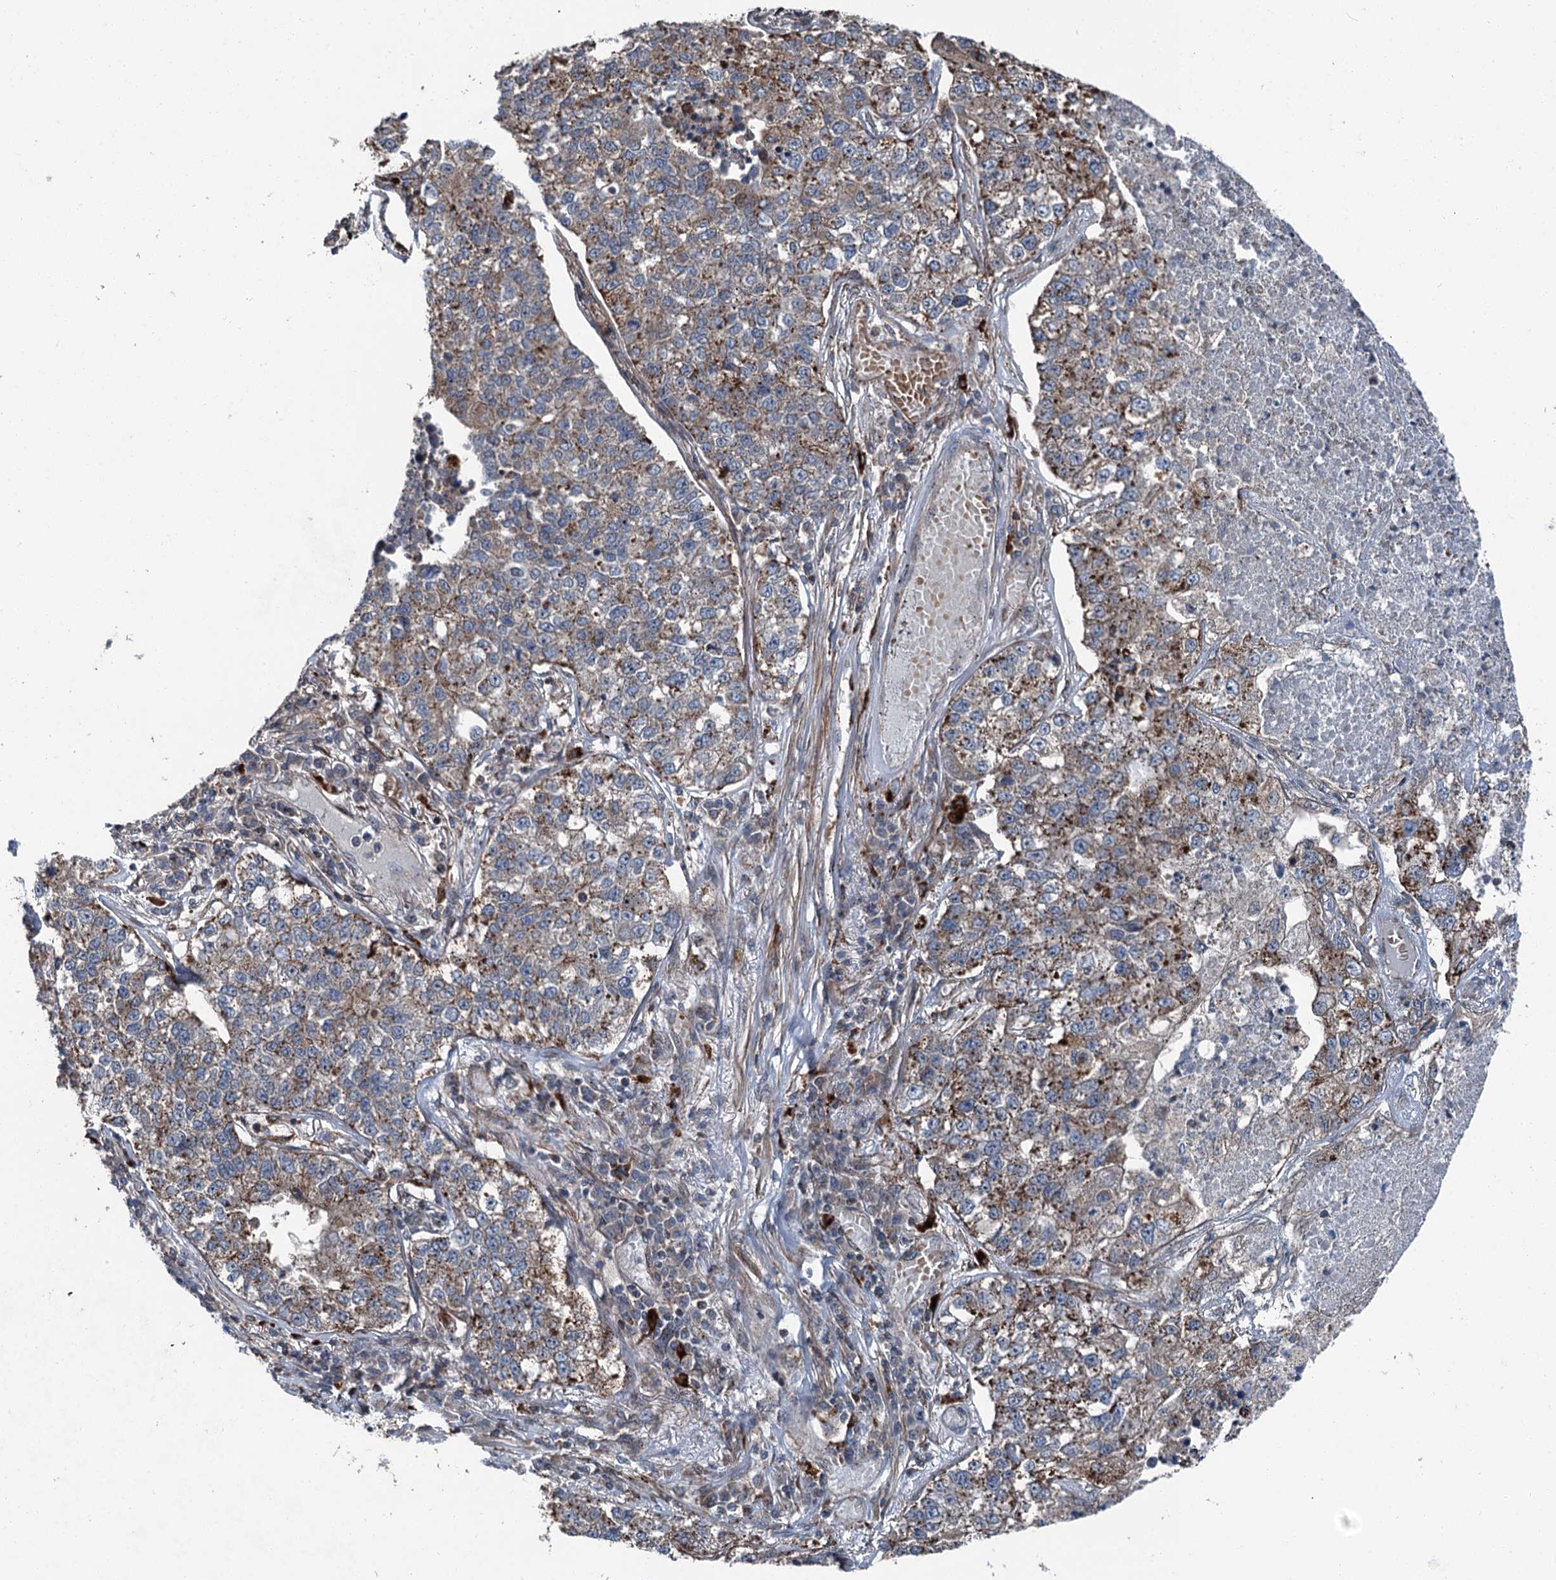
{"staining": {"intensity": "moderate", "quantity": "25%-75%", "location": "cytoplasmic/membranous"}, "tissue": "lung cancer", "cell_type": "Tumor cells", "image_type": "cancer", "snomed": [{"axis": "morphology", "description": "Adenocarcinoma, NOS"}, {"axis": "topography", "description": "Lung"}], "caption": "The micrograph exhibits a brown stain indicating the presence of a protein in the cytoplasmic/membranous of tumor cells in lung cancer (adenocarcinoma).", "gene": "POLR1D", "patient": {"sex": "male", "age": 49}}